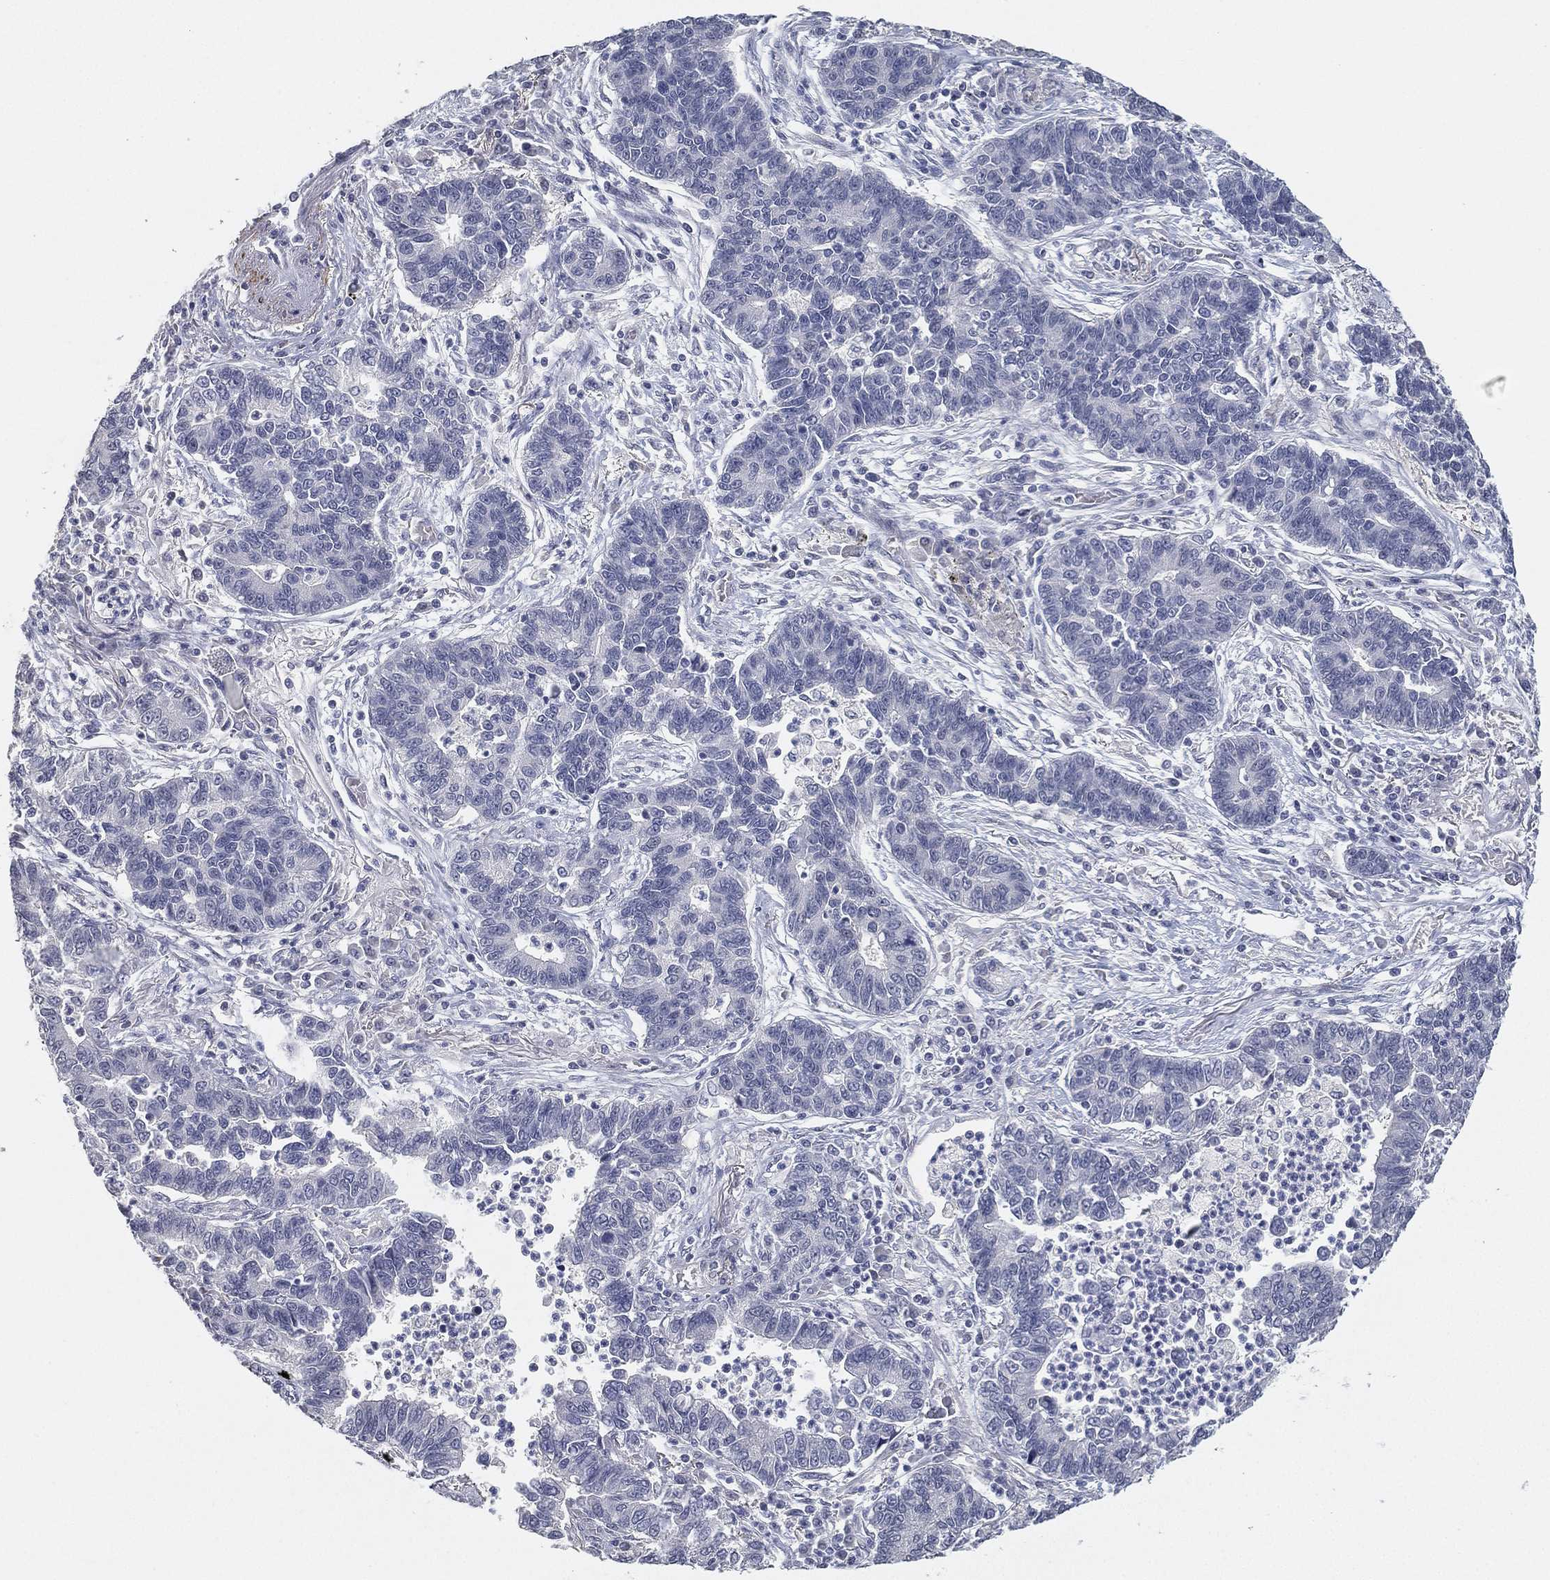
{"staining": {"intensity": "negative", "quantity": "none", "location": "none"}, "tissue": "lung cancer", "cell_type": "Tumor cells", "image_type": "cancer", "snomed": [{"axis": "morphology", "description": "Adenocarcinoma, NOS"}, {"axis": "topography", "description": "Lung"}], "caption": "An immunohistochemistry (IHC) image of lung cancer (adenocarcinoma) is shown. There is no staining in tumor cells of lung cancer (adenocarcinoma). (DAB (3,3'-diaminobenzidine) IHC visualized using brightfield microscopy, high magnification).", "gene": "GPR61", "patient": {"sex": "female", "age": 57}}